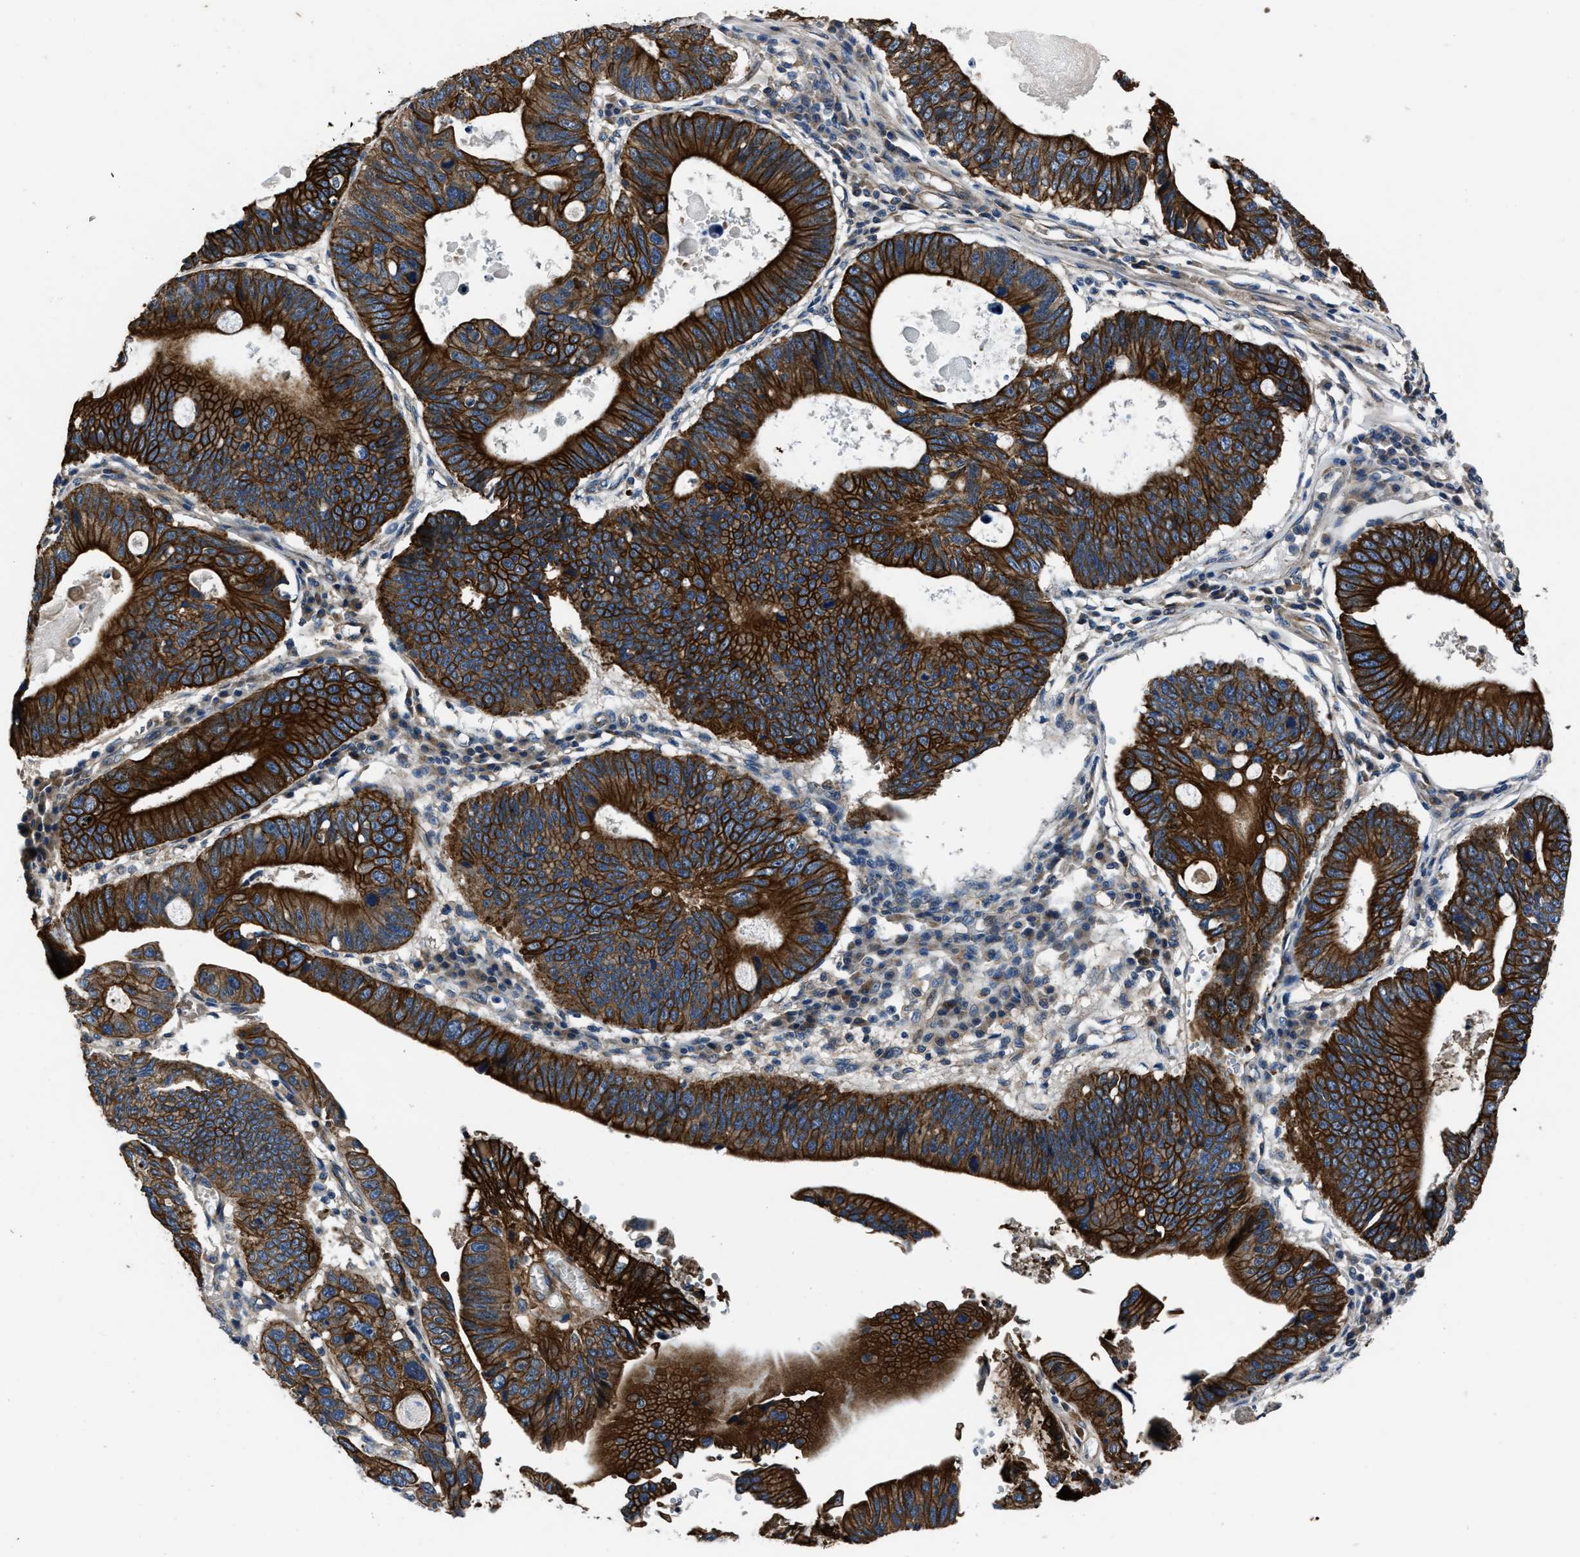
{"staining": {"intensity": "strong", "quantity": ">75%", "location": "cytoplasmic/membranous"}, "tissue": "stomach cancer", "cell_type": "Tumor cells", "image_type": "cancer", "snomed": [{"axis": "morphology", "description": "Adenocarcinoma, NOS"}, {"axis": "topography", "description": "Stomach"}], "caption": "Immunohistochemical staining of human stomach cancer (adenocarcinoma) shows strong cytoplasmic/membranous protein positivity in approximately >75% of tumor cells. Immunohistochemistry stains the protein in brown and the nuclei are stained blue.", "gene": "ERC1", "patient": {"sex": "male", "age": 59}}